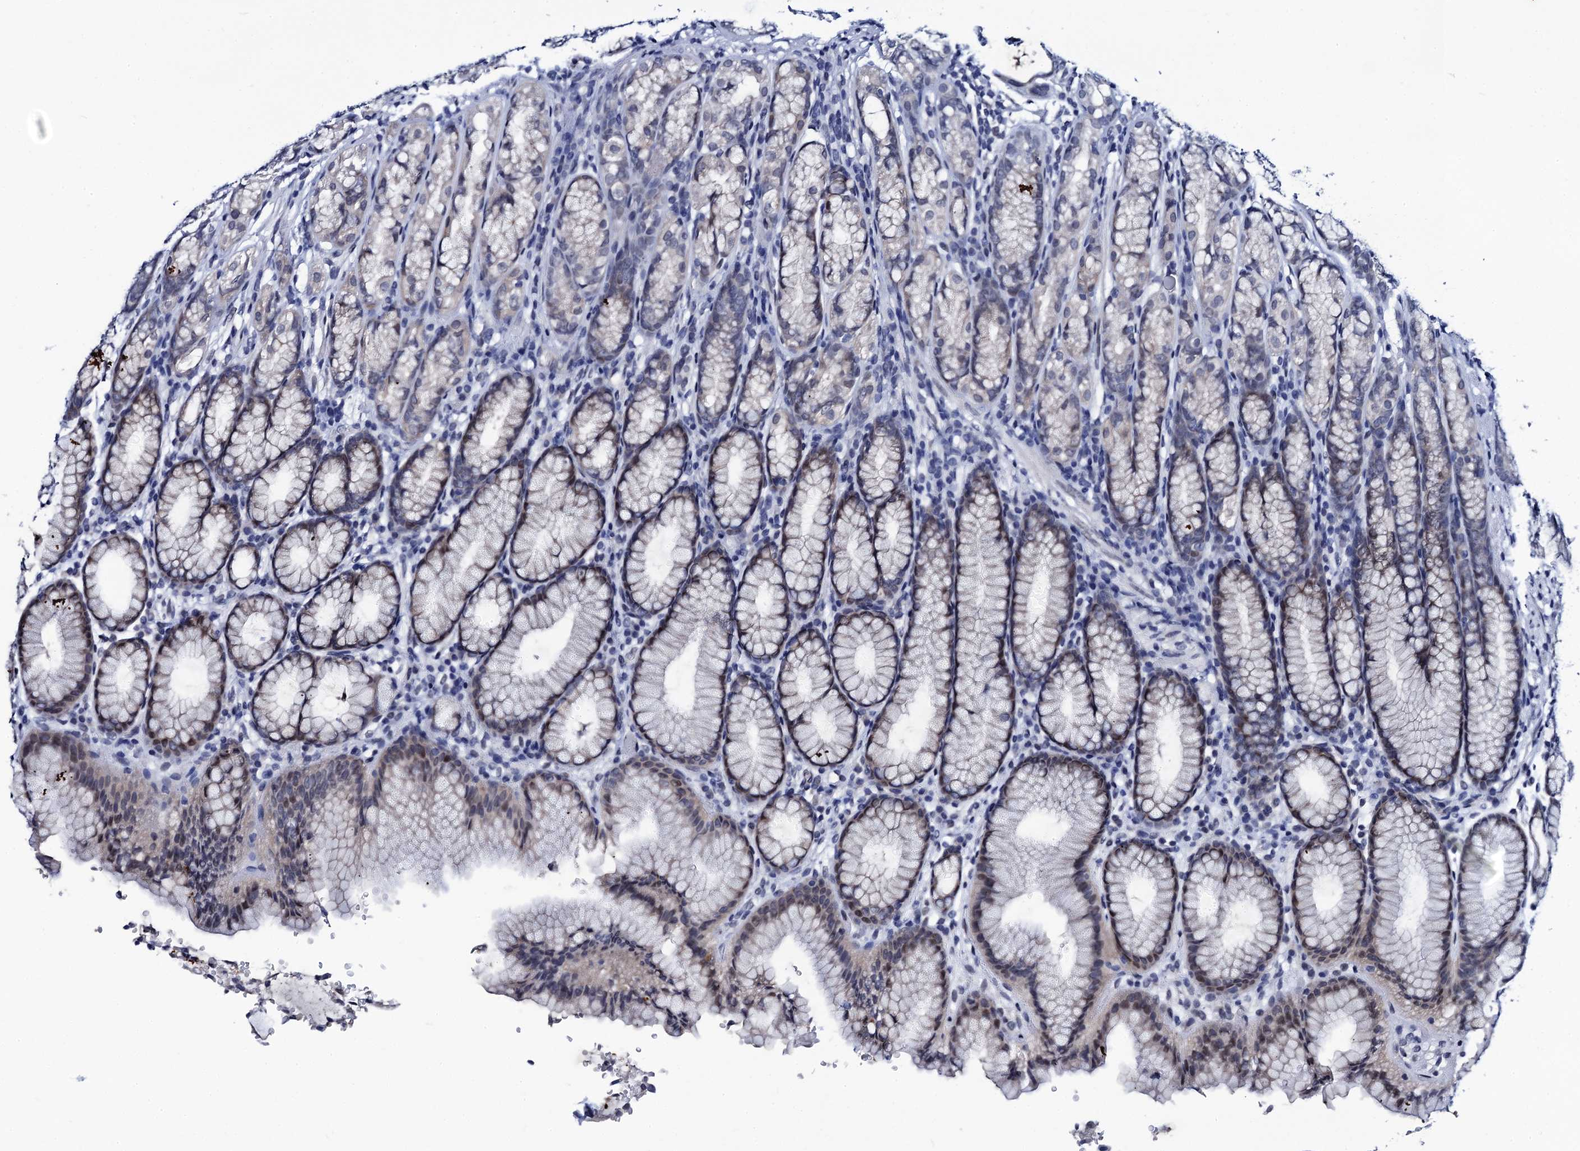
{"staining": {"intensity": "weak", "quantity": "25%-75%", "location": "cytoplasmic/membranous,nuclear"}, "tissue": "stomach", "cell_type": "Glandular cells", "image_type": "normal", "snomed": [{"axis": "morphology", "description": "Normal tissue, NOS"}, {"axis": "topography", "description": "Stomach"}], "caption": "Immunohistochemical staining of normal stomach exhibits low levels of weak cytoplasmic/membranous,nuclear staining in approximately 25%-75% of glandular cells.", "gene": "C16orf87", "patient": {"sex": "male", "age": 42}}